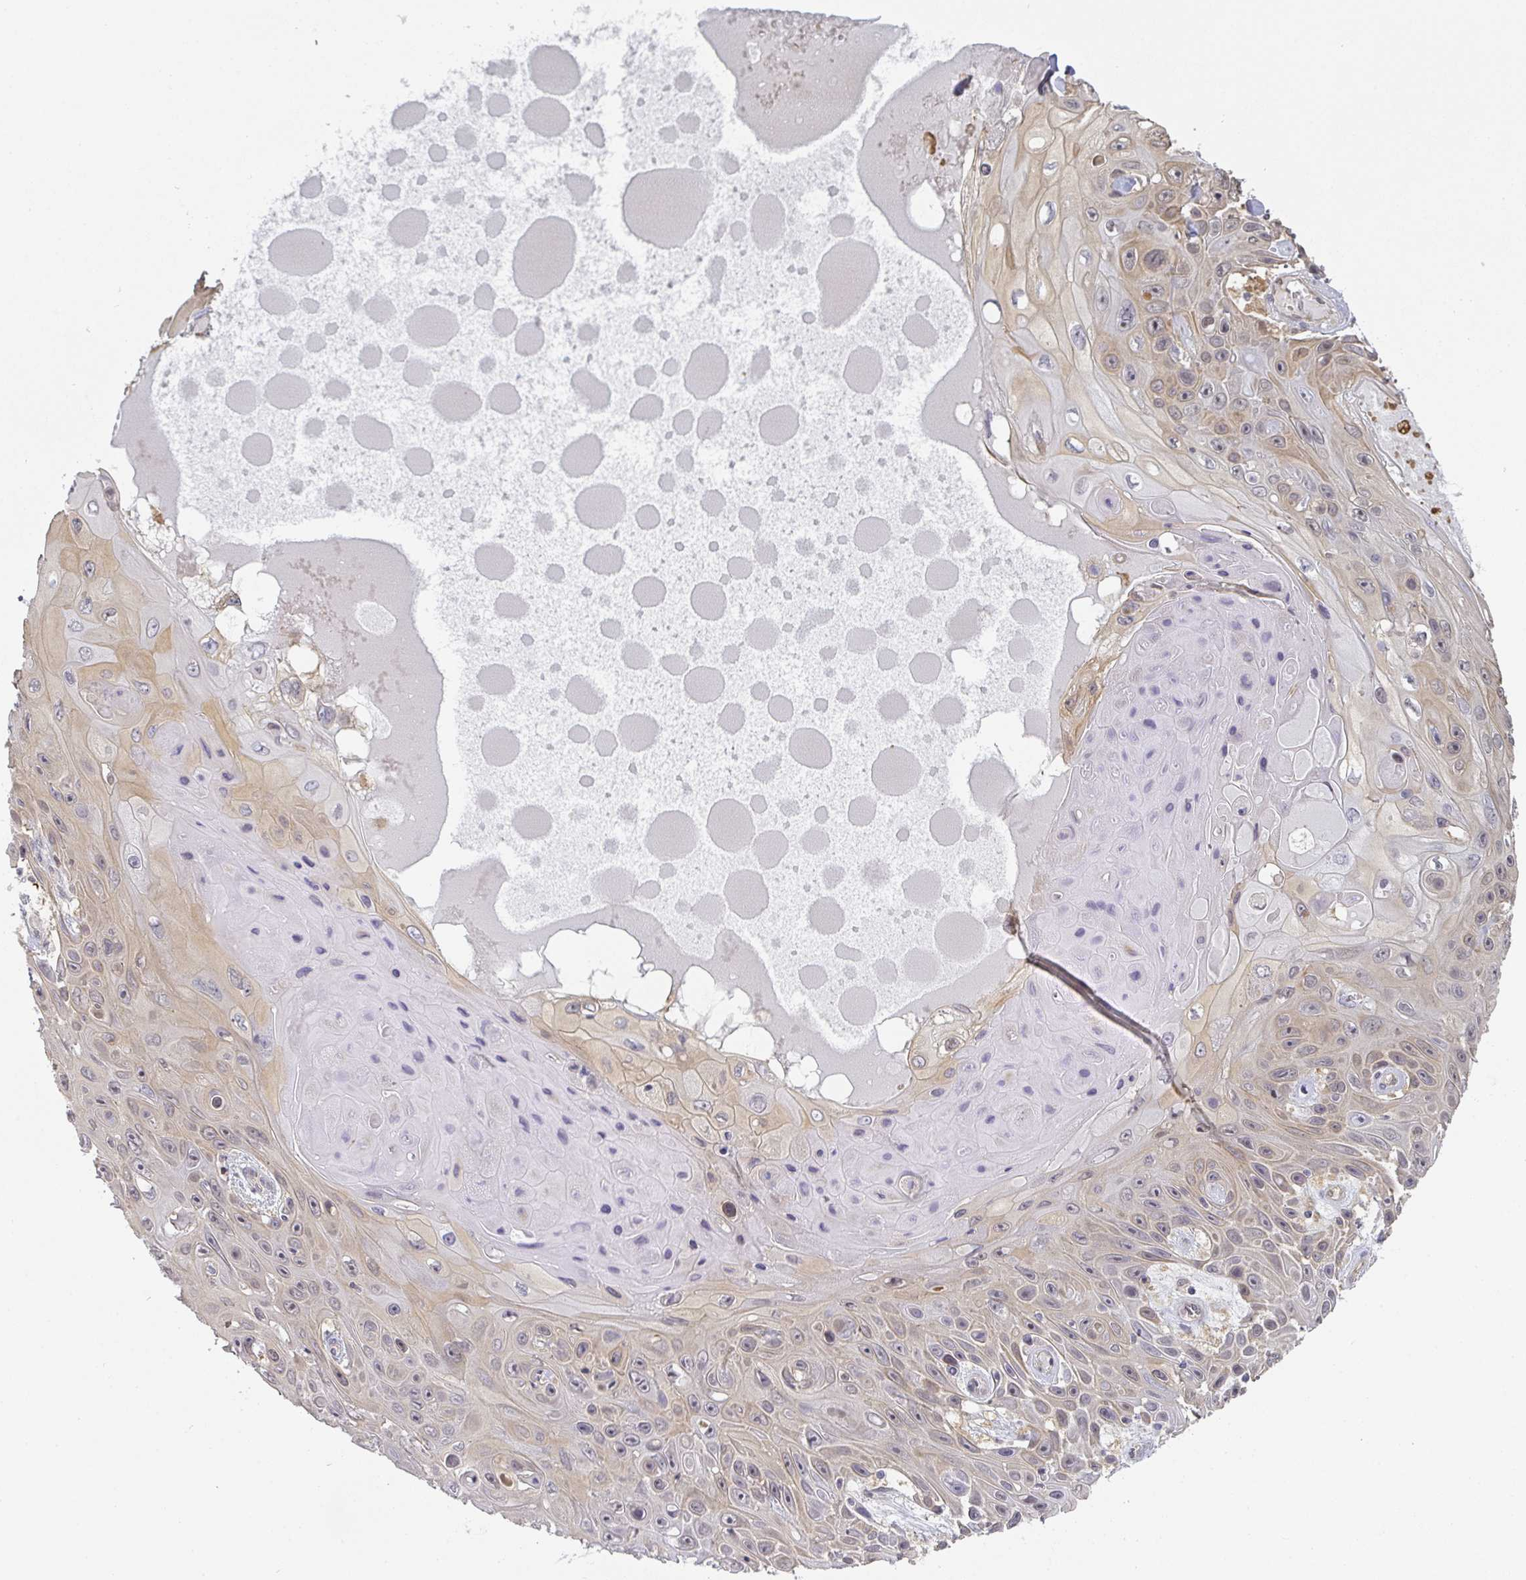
{"staining": {"intensity": "weak", "quantity": "25%-75%", "location": "cytoplasmic/membranous"}, "tissue": "skin cancer", "cell_type": "Tumor cells", "image_type": "cancer", "snomed": [{"axis": "morphology", "description": "Squamous cell carcinoma, NOS"}, {"axis": "topography", "description": "Skin"}], "caption": "Approximately 25%-75% of tumor cells in human skin cancer (squamous cell carcinoma) reveal weak cytoplasmic/membranous protein staining as visualized by brown immunohistochemical staining.", "gene": "GSDMB", "patient": {"sex": "male", "age": 82}}